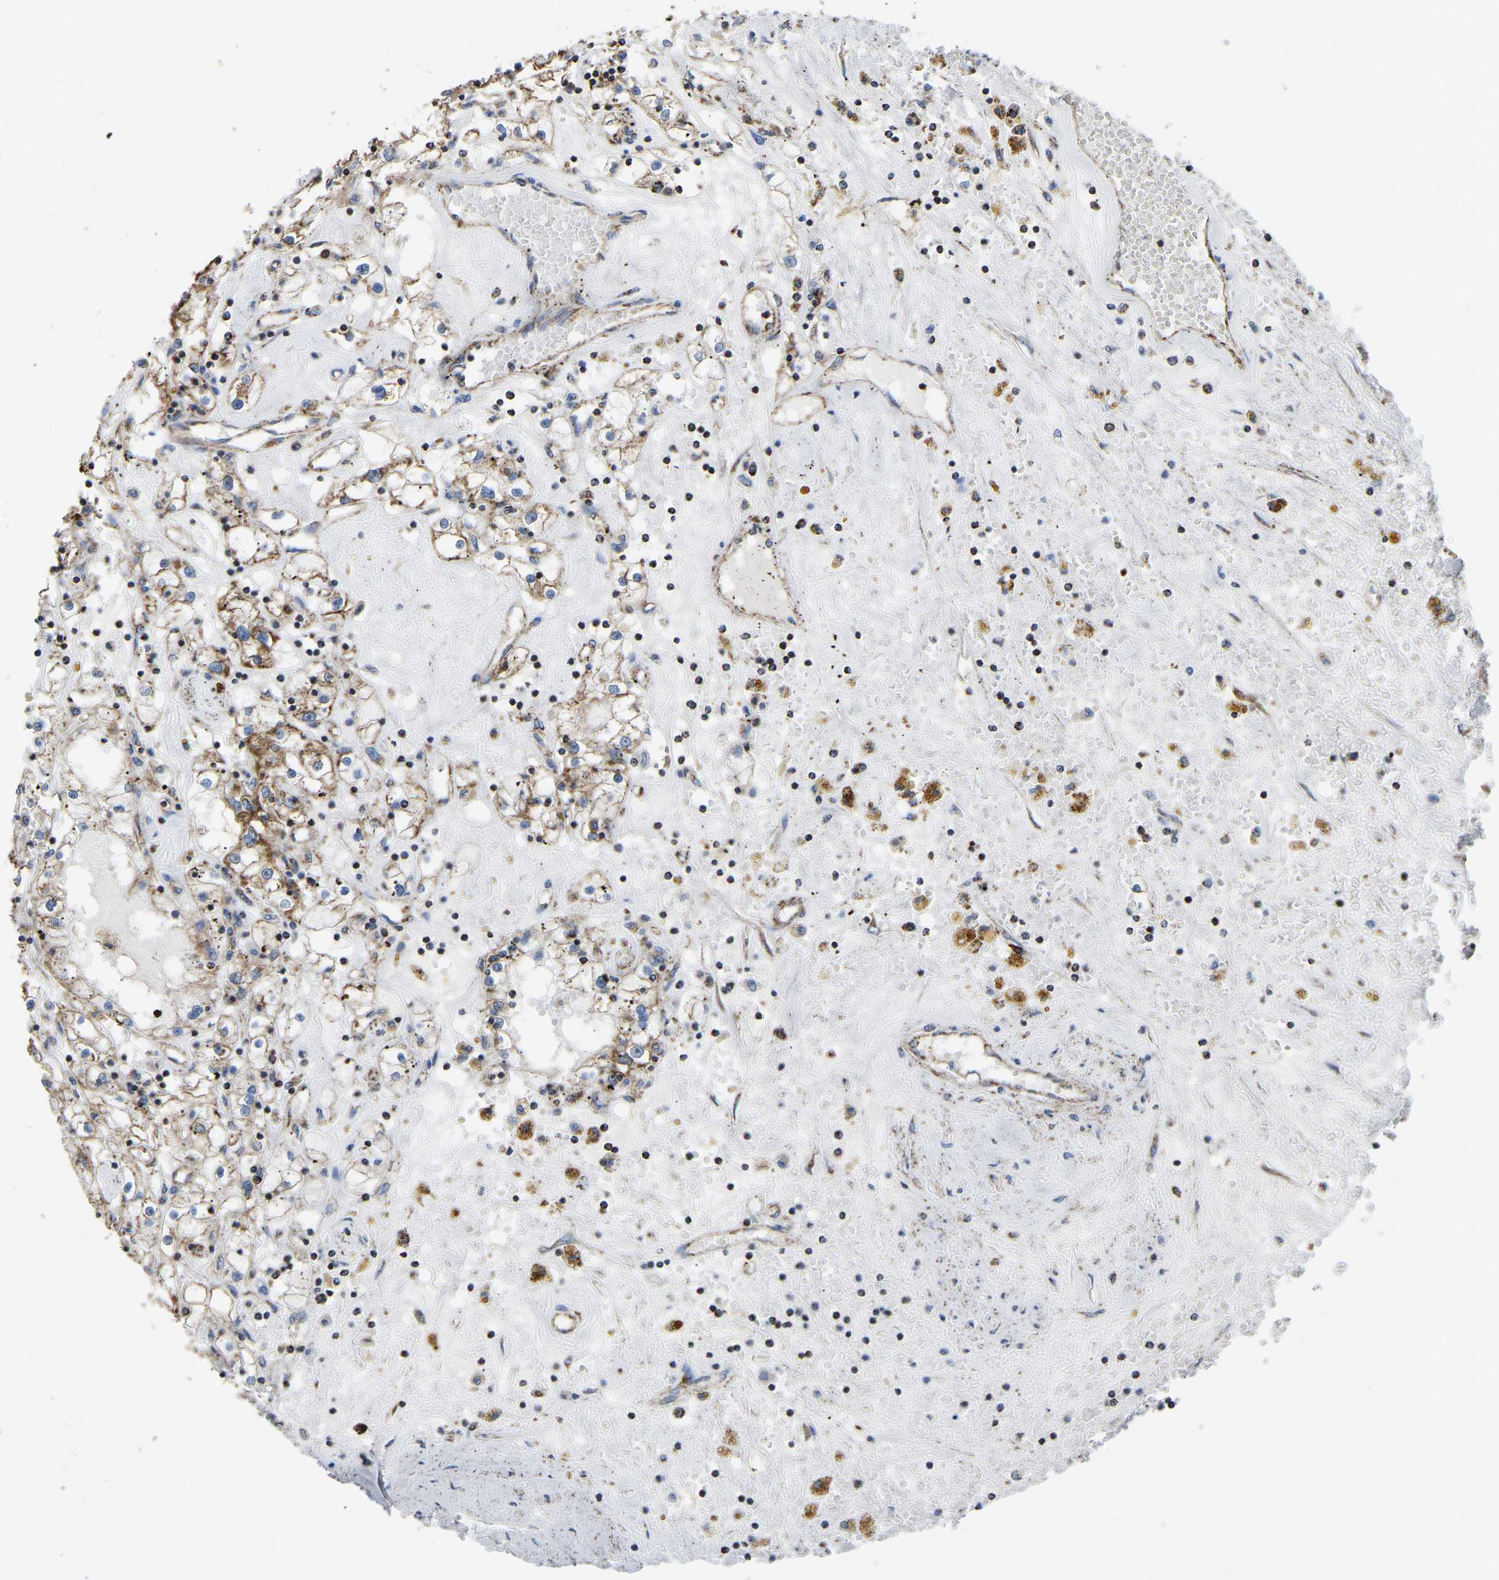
{"staining": {"intensity": "moderate", "quantity": ">75%", "location": "cytoplasmic/membranous"}, "tissue": "renal cancer", "cell_type": "Tumor cells", "image_type": "cancer", "snomed": [{"axis": "morphology", "description": "Adenocarcinoma, NOS"}, {"axis": "topography", "description": "Kidney"}], "caption": "An IHC histopathology image of neoplastic tissue is shown. Protein staining in brown labels moderate cytoplasmic/membranous positivity in renal cancer (adenocarcinoma) within tumor cells.", "gene": "ETFA", "patient": {"sex": "male", "age": 56}}